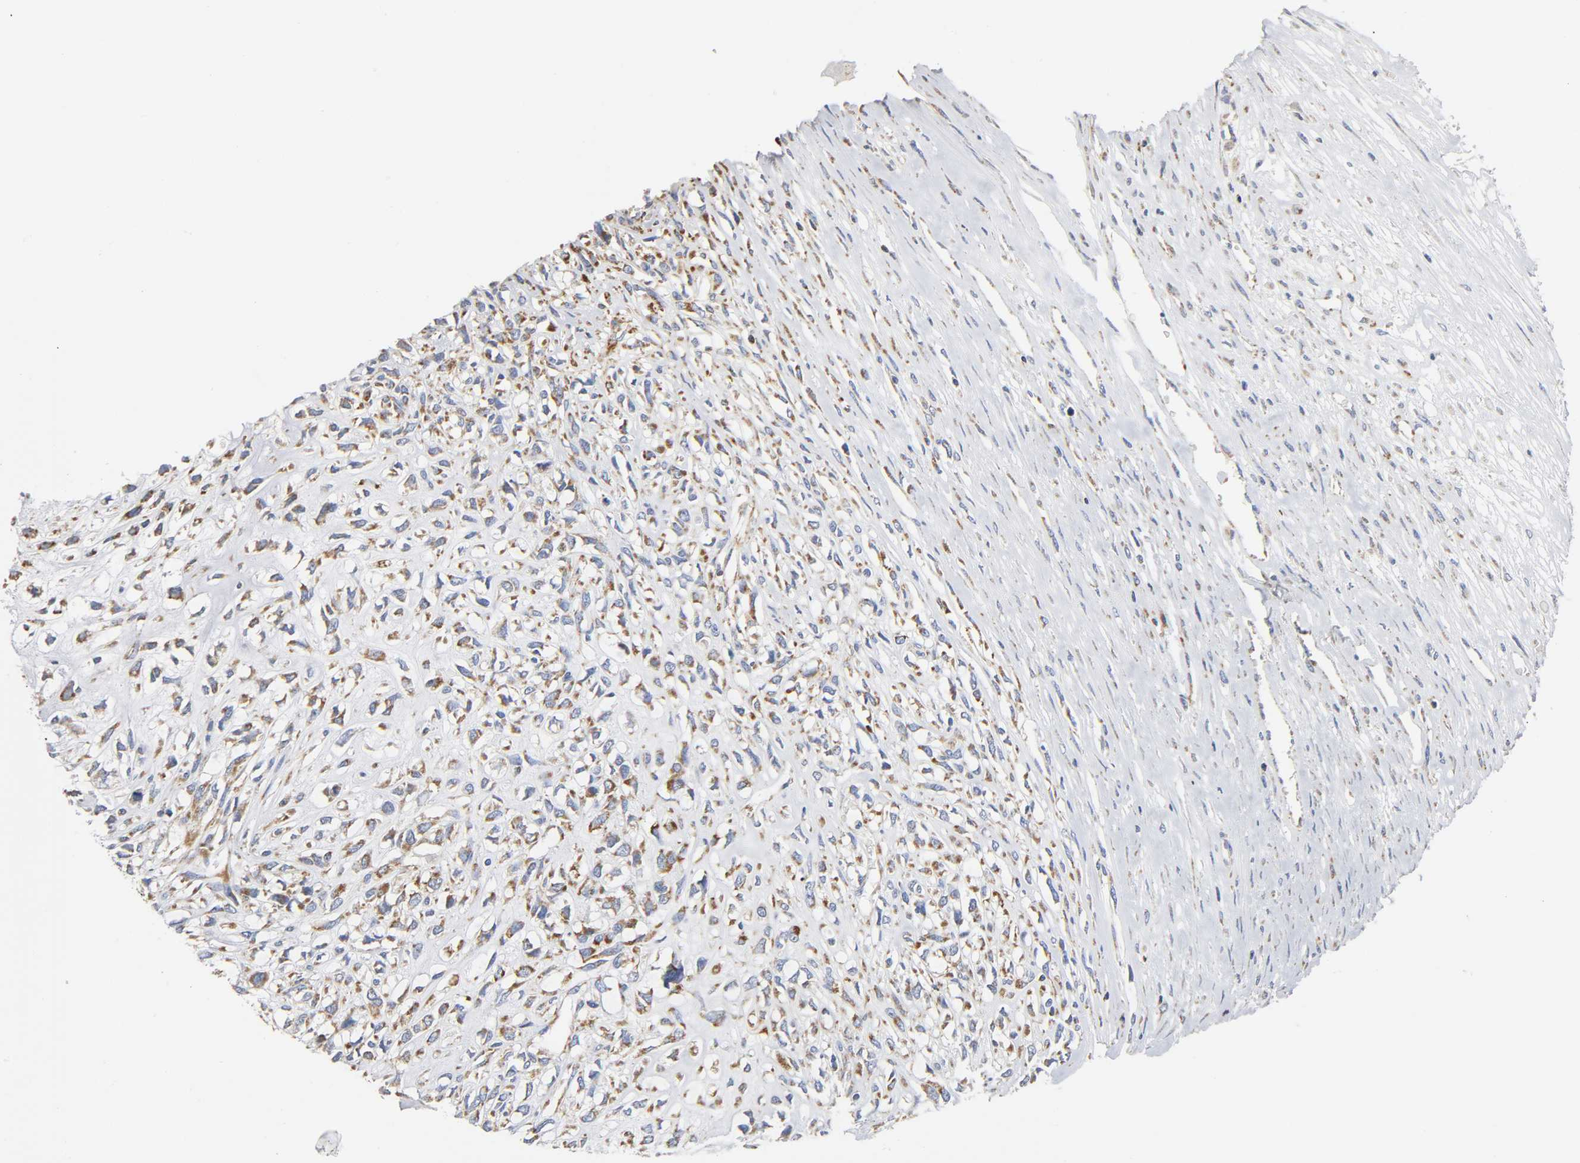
{"staining": {"intensity": "strong", "quantity": ">75%", "location": "cytoplasmic/membranous"}, "tissue": "head and neck cancer", "cell_type": "Tumor cells", "image_type": "cancer", "snomed": [{"axis": "morphology", "description": "Necrosis, NOS"}, {"axis": "morphology", "description": "Neoplasm, malignant, NOS"}, {"axis": "topography", "description": "Salivary gland"}, {"axis": "topography", "description": "Head-Neck"}], "caption": "Immunohistochemical staining of head and neck cancer reveals high levels of strong cytoplasmic/membranous expression in approximately >75% of tumor cells. (DAB (3,3'-diaminobenzidine) = brown stain, brightfield microscopy at high magnification).", "gene": "BAK1", "patient": {"sex": "male", "age": 43}}